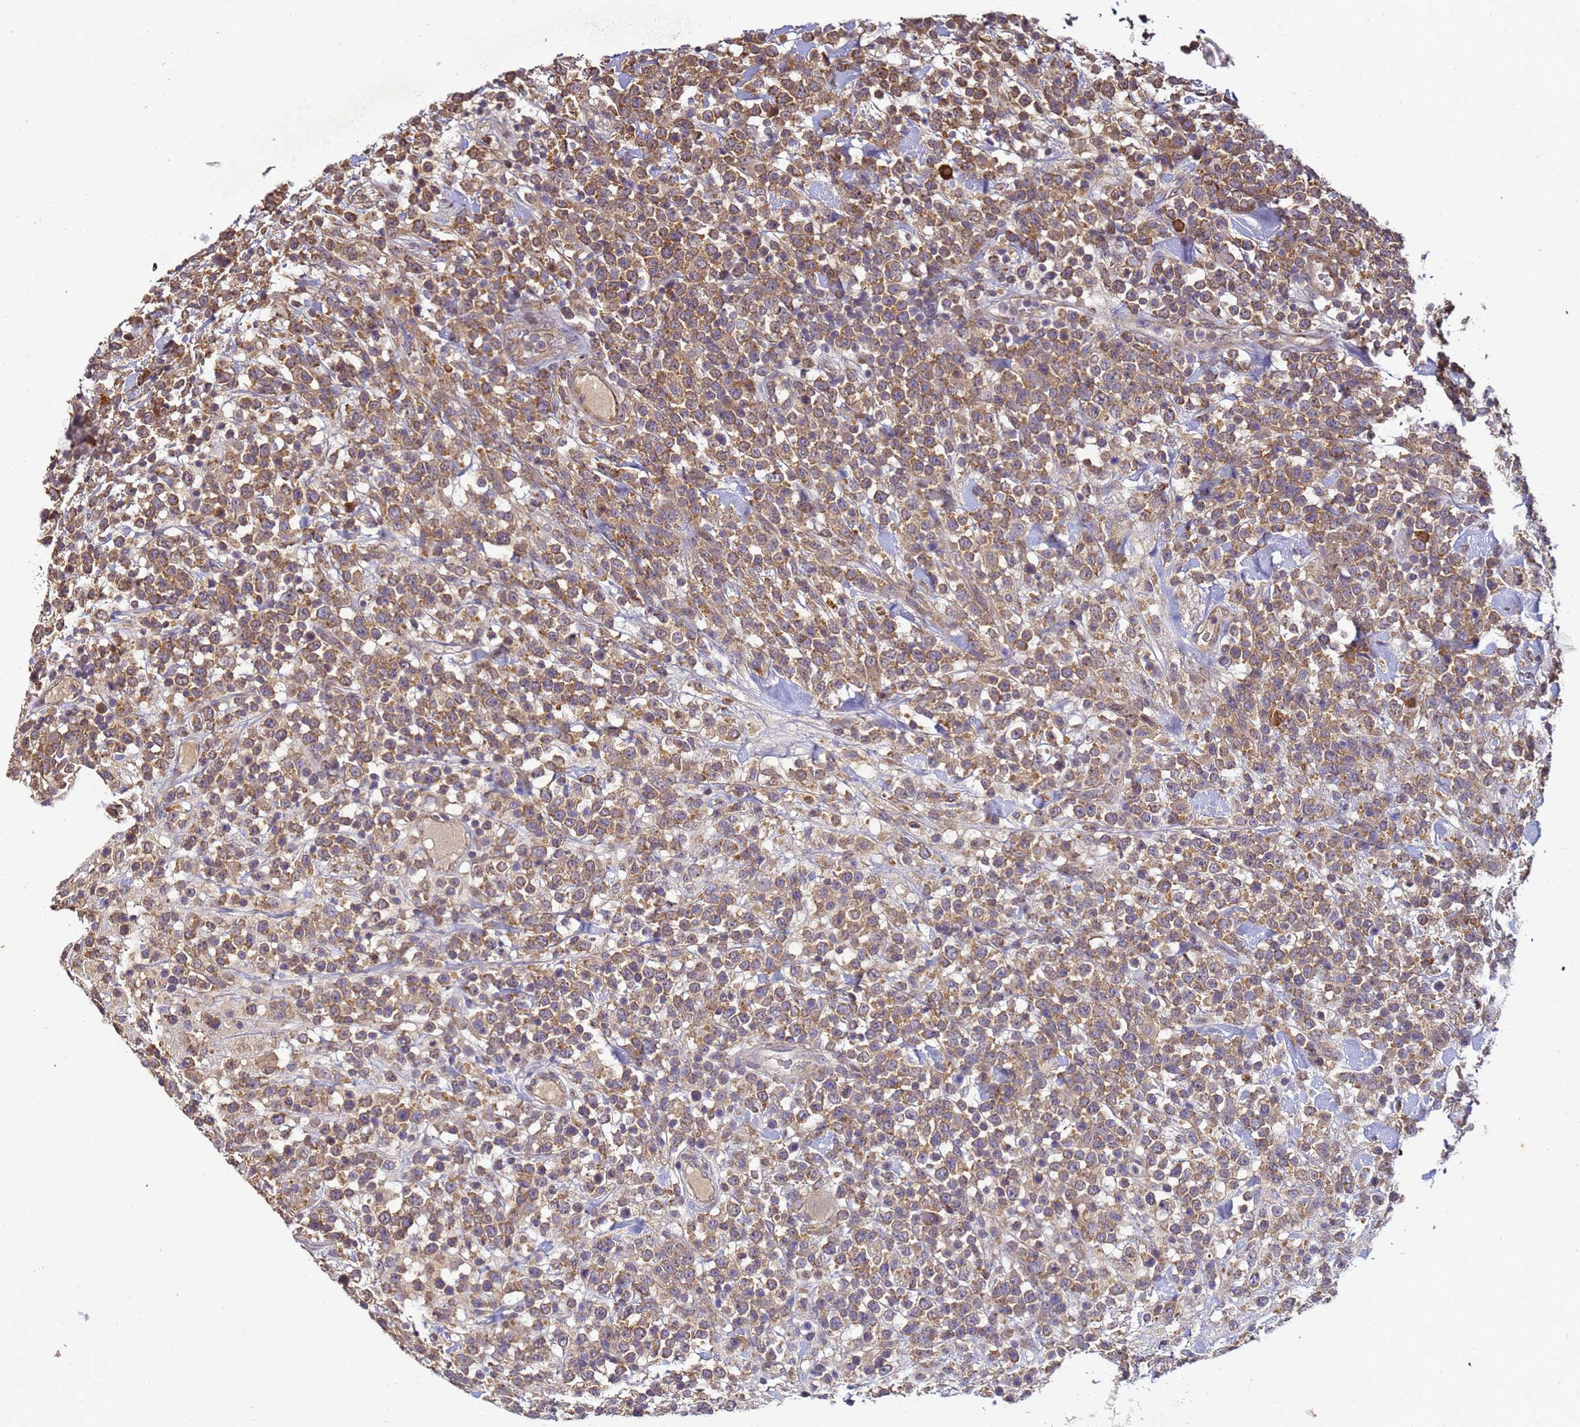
{"staining": {"intensity": "moderate", "quantity": ">75%", "location": "cytoplasmic/membranous"}, "tissue": "lymphoma", "cell_type": "Tumor cells", "image_type": "cancer", "snomed": [{"axis": "morphology", "description": "Malignant lymphoma, non-Hodgkin's type, High grade"}, {"axis": "topography", "description": "Colon"}], "caption": "High-magnification brightfield microscopy of malignant lymphoma, non-Hodgkin's type (high-grade) stained with DAB (brown) and counterstained with hematoxylin (blue). tumor cells exhibit moderate cytoplasmic/membranous positivity is present in about>75% of cells. The staining was performed using DAB, with brown indicating positive protein expression. Nuclei are stained blue with hematoxylin.", "gene": "ANKRD17", "patient": {"sex": "female", "age": 53}}